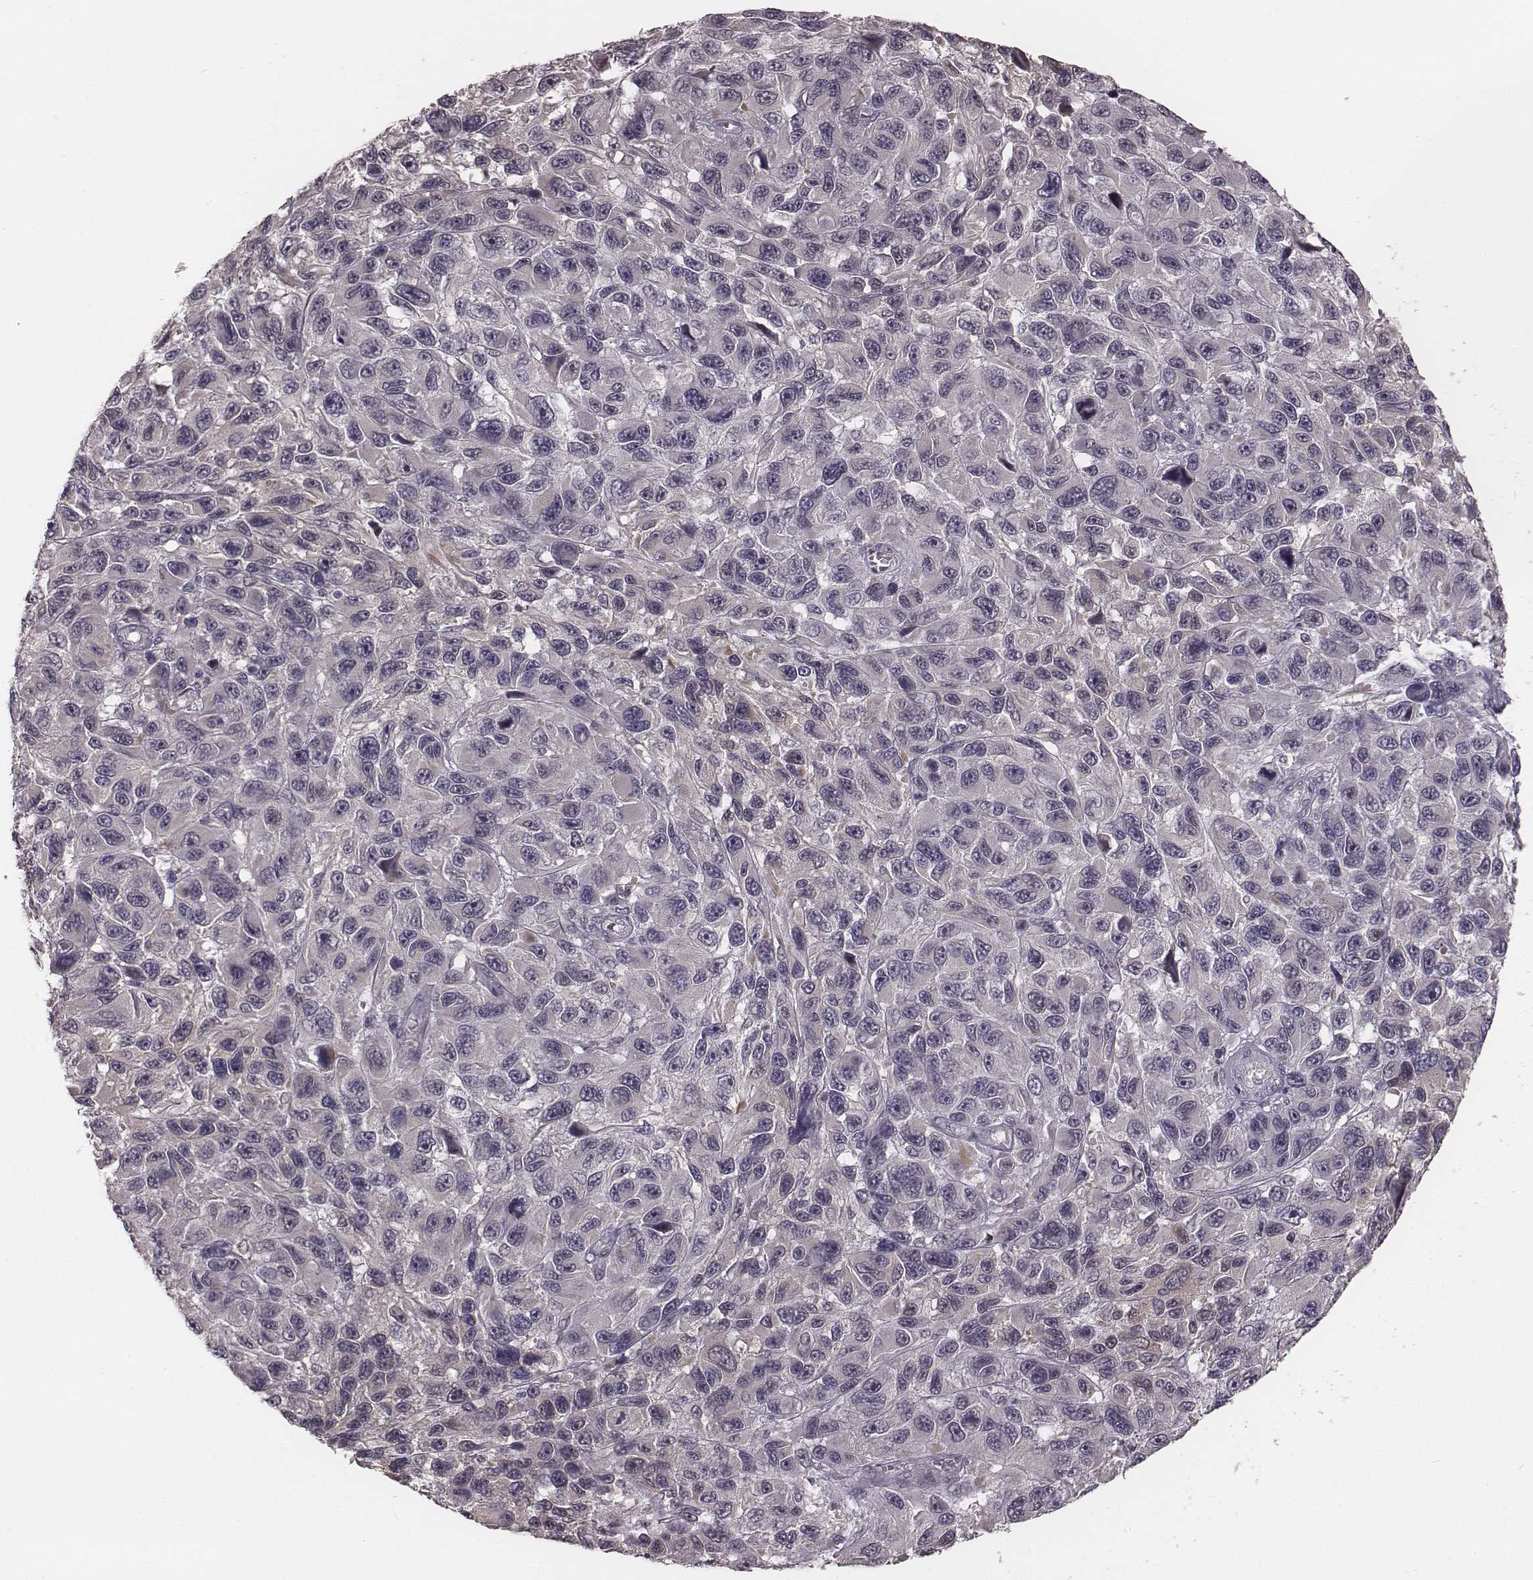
{"staining": {"intensity": "negative", "quantity": "none", "location": "none"}, "tissue": "melanoma", "cell_type": "Tumor cells", "image_type": "cancer", "snomed": [{"axis": "morphology", "description": "Malignant melanoma, NOS"}, {"axis": "topography", "description": "Skin"}], "caption": "Tumor cells show no significant protein positivity in melanoma.", "gene": "IQCG", "patient": {"sex": "male", "age": 53}}